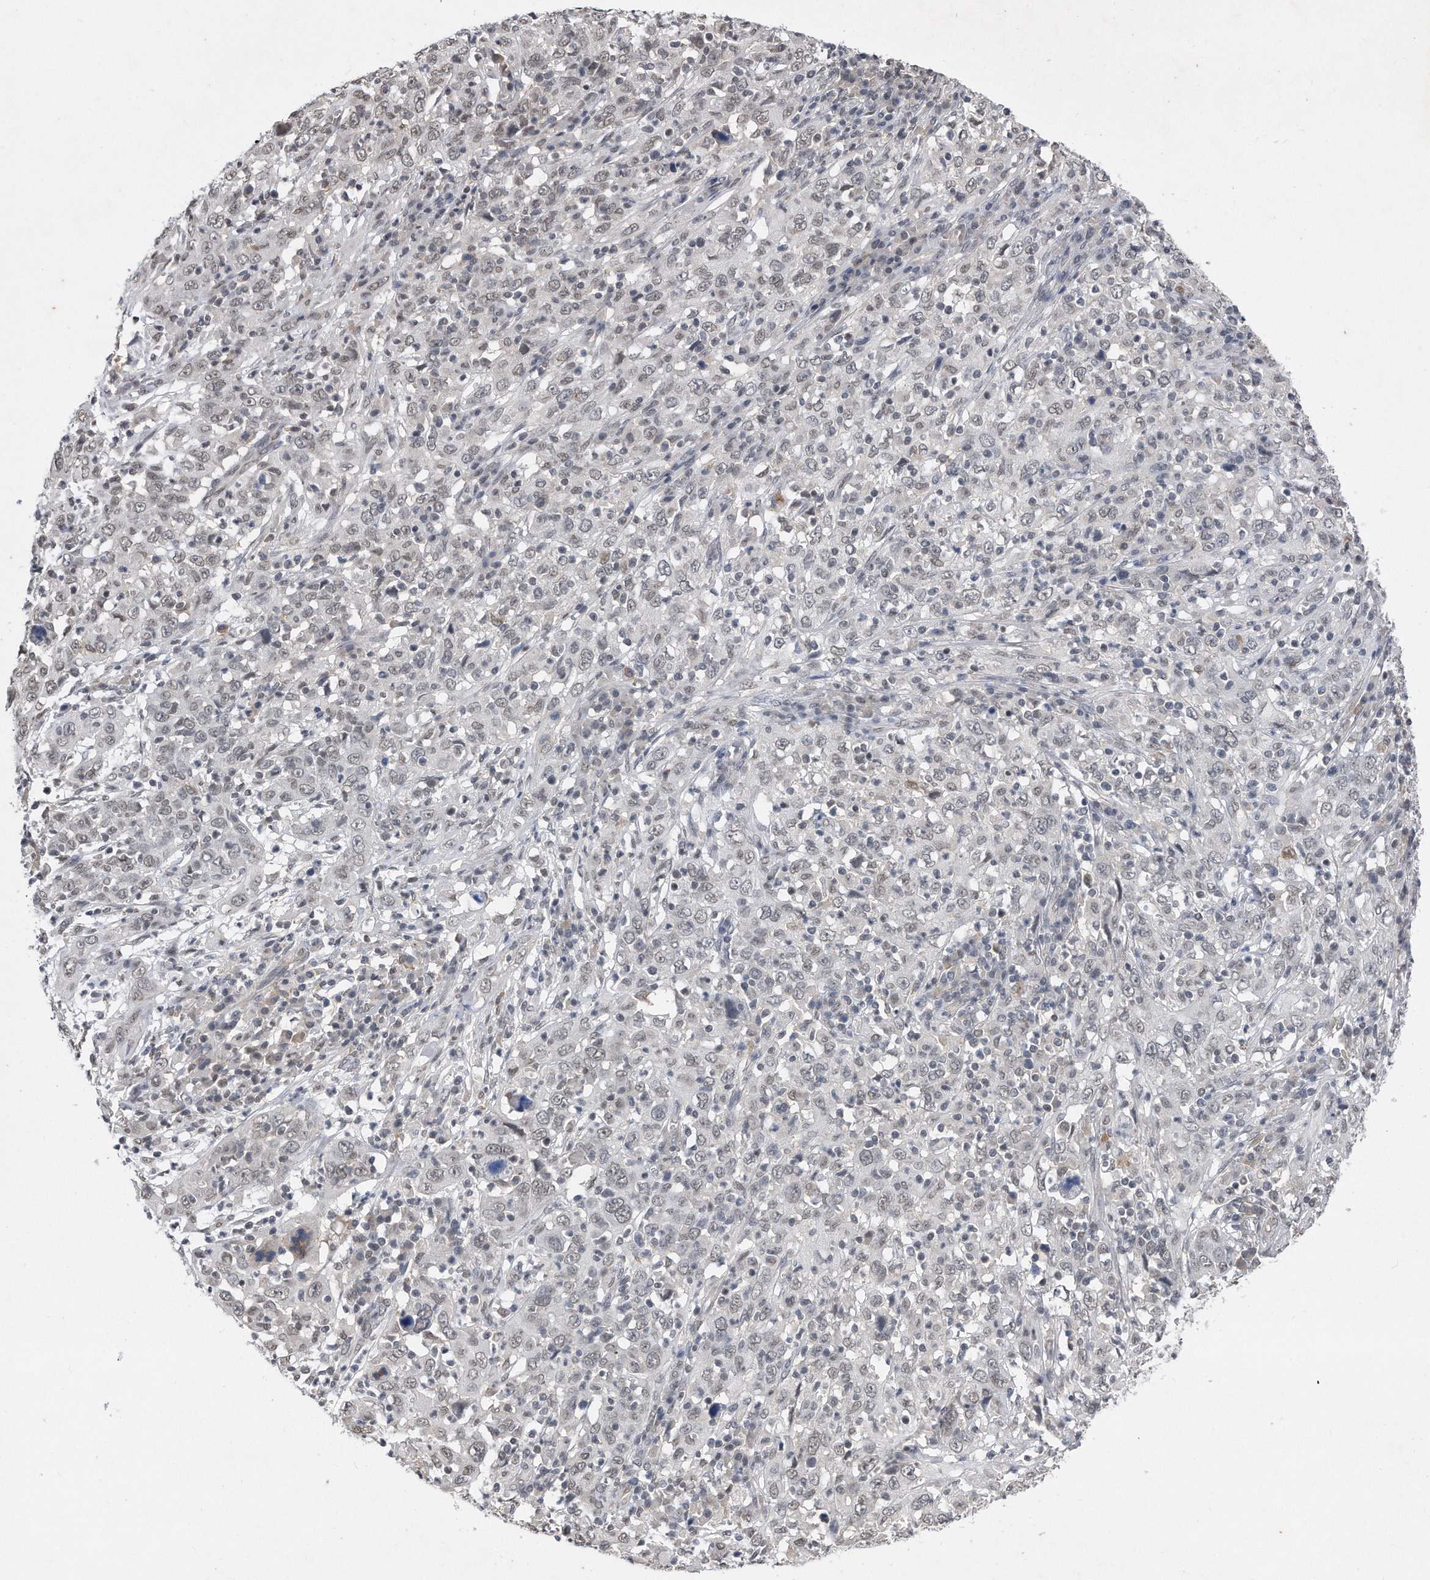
{"staining": {"intensity": "weak", "quantity": ">75%", "location": "nuclear"}, "tissue": "cervical cancer", "cell_type": "Tumor cells", "image_type": "cancer", "snomed": [{"axis": "morphology", "description": "Squamous cell carcinoma, NOS"}, {"axis": "topography", "description": "Cervix"}], "caption": "An immunohistochemistry image of neoplastic tissue is shown. Protein staining in brown labels weak nuclear positivity in cervical cancer (squamous cell carcinoma) within tumor cells.", "gene": "TP53INP1", "patient": {"sex": "female", "age": 46}}